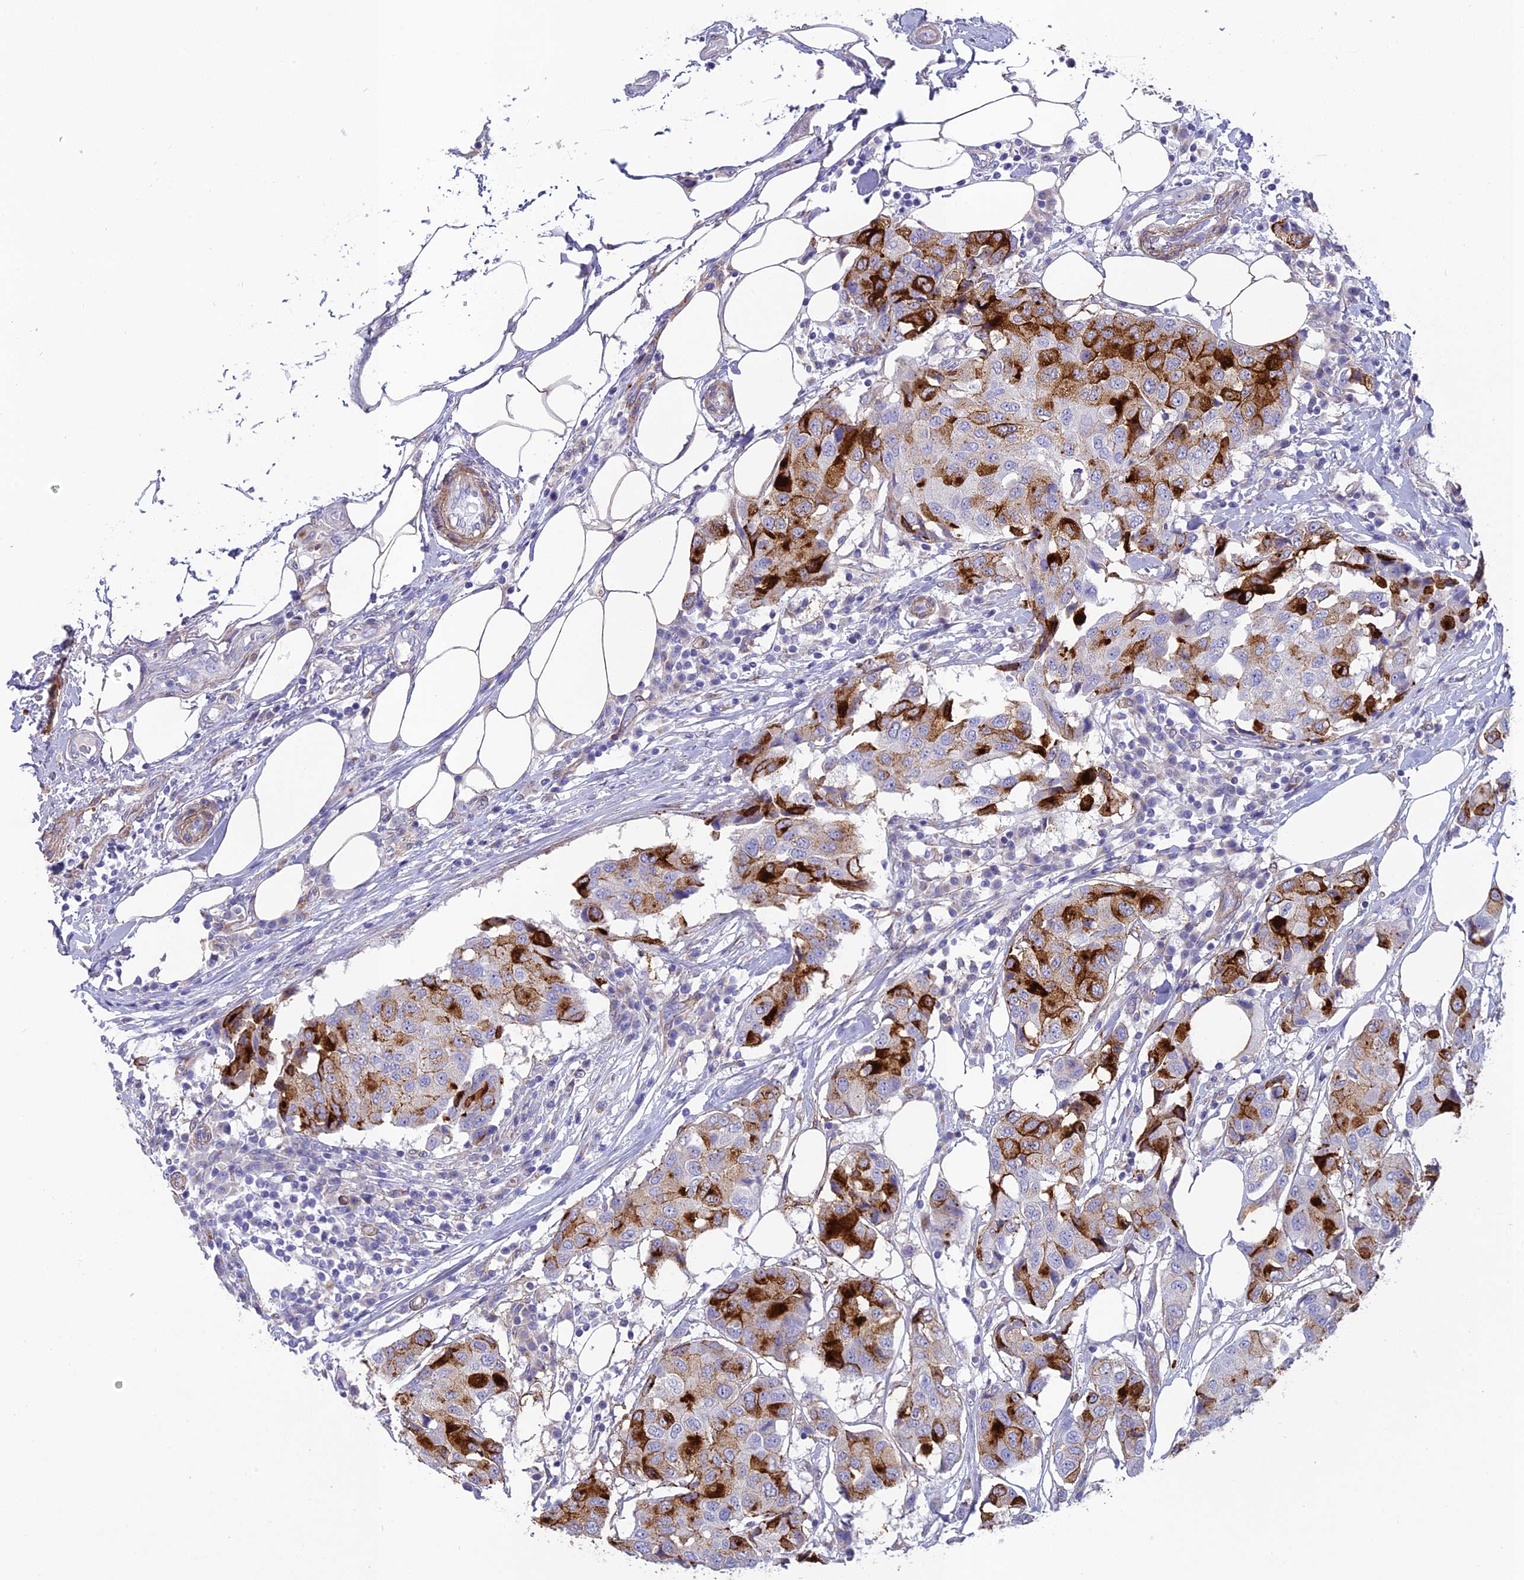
{"staining": {"intensity": "strong", "quantity": "25%-75%", "location": "cytoplasmic/membranous"}, "tissue": "breast cancer", "cell_type": "Tumor cells", "image_type": "cancer", "snomed": [{"axis": "morphology", "description": "Duct carcinoma"}, {"axis": "topography", "description": "Breast"}], "caption": "Immunohistochemical staining of human breast cancer reveals high levels of strong cytoplasmic/membranous staining in approximately 25%-75% of tumor cells. (DAB (3,3'-diaminobenzidine) IHC with brightfield microscopy, high magnification).", "gene": "TNS1", "patient": {"sex": "female", "age": 80}}